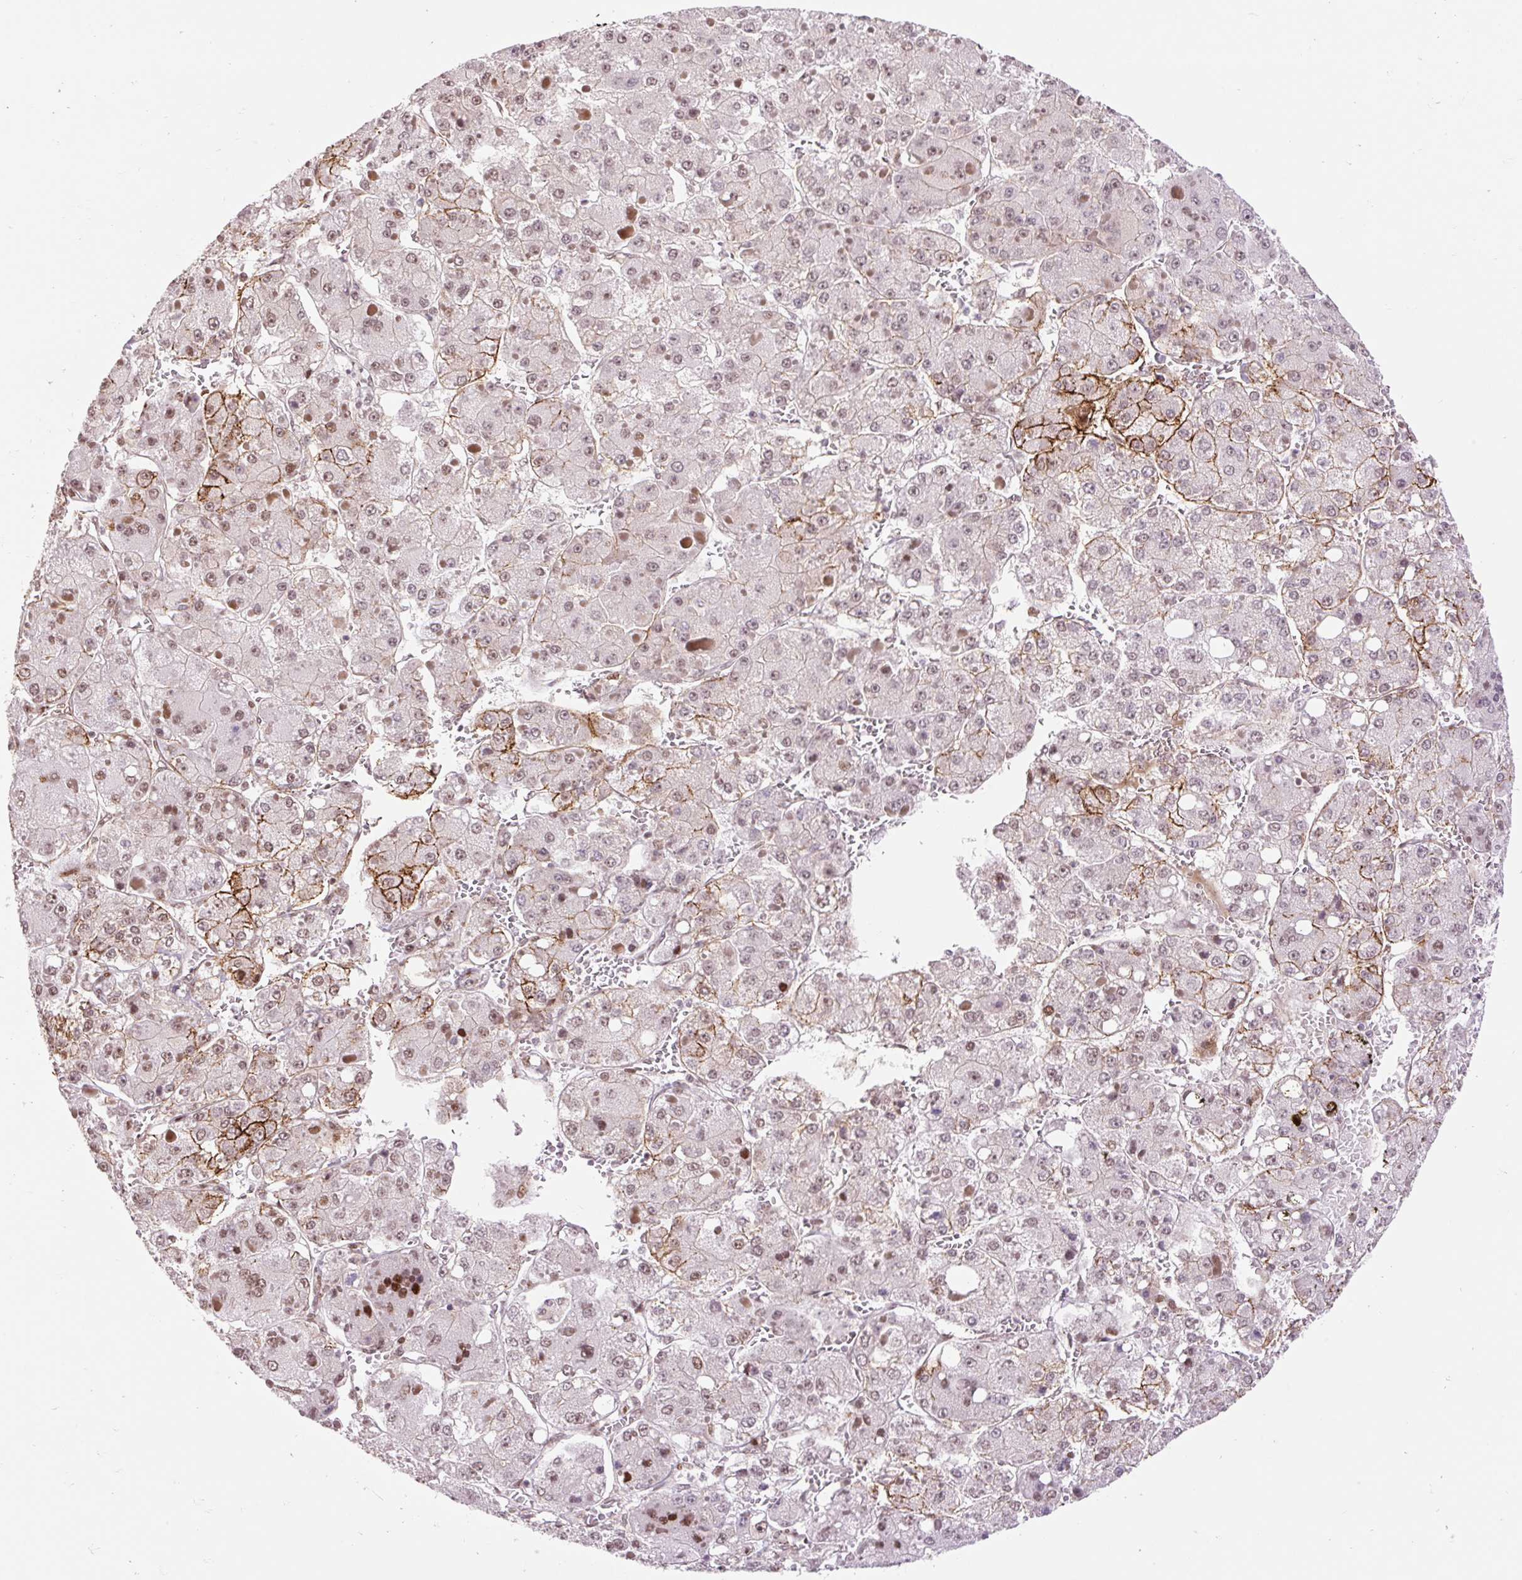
{"staining": {"intensity": "moderate", "quantity": "25%-75%", "location": "cytoplasmic/membranous,nuclear"}, "tissue": "liver cancer", "cell_type": "Tumor cells", "image_type": "cancer", "snomed": [{"axis": "morphology", "description": "Carcinoma, Hepatocellular, NOS"}, {"axis": "topography", "description": "Liver"}], "caption": "Protein staining of liver cancer tissue displays moderate cytoplasmic/membranous and nuclear staining in approximately 25%-75% of tumor cells.", "gene": "RIPPLY3", "patient": {"sex": "female", "age": 73}}